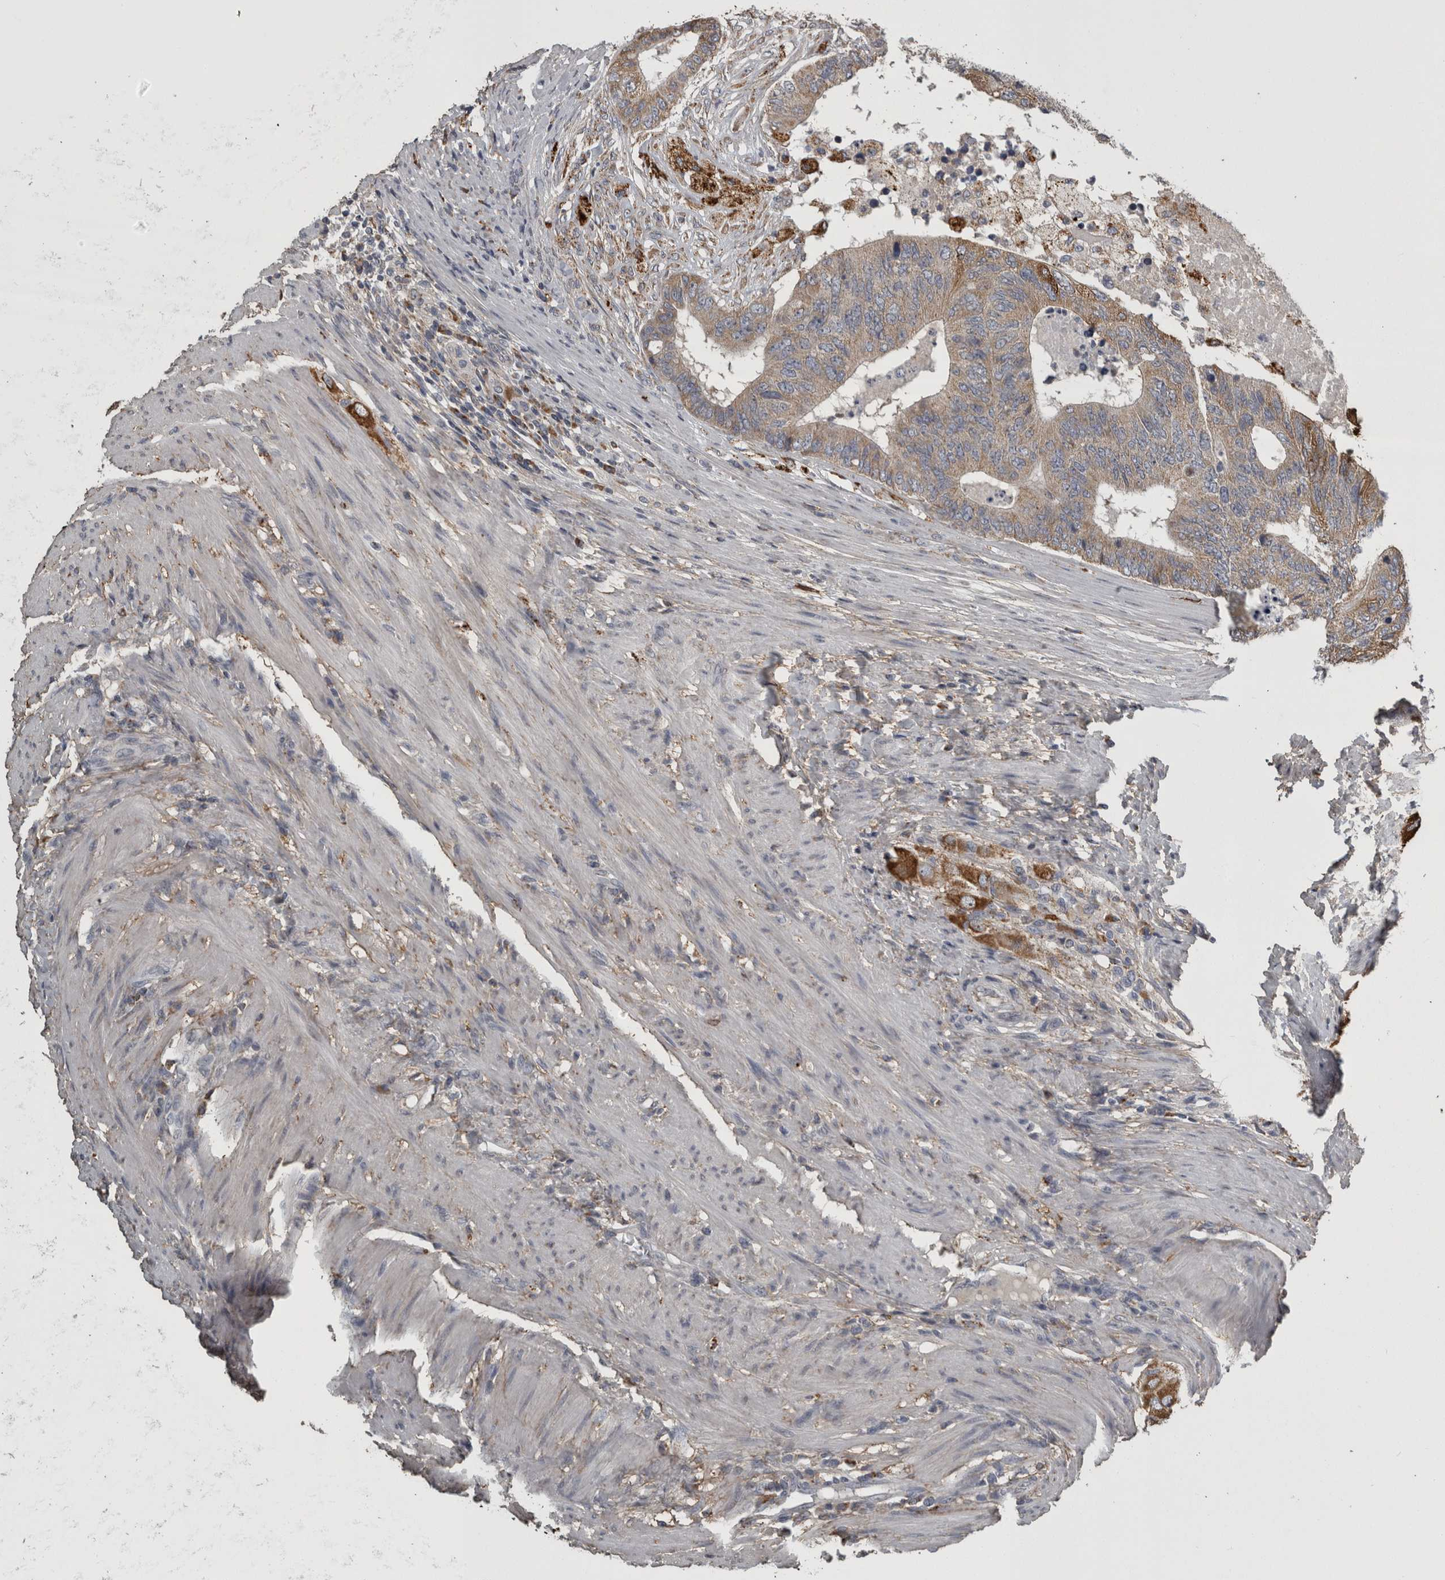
{"staining": {"intensity": "weak", "quantity": ">75%", "location": "cytoplasmic/membranous"}, "tissue": "colorectal cancer", "cell_type": "Tumor cells", "image_type": "cancer", "snomed": [{"axis": "morphology", "description": "Adenocarcinoma, NOS"}, {"axis": "topography", "description": "Colon"}], "caption": "DAB immunohistochemical staining of human colorectal adenocarcinoma displays weak cytoplasmic/membranous protein staining in approximately >75% of tumor cells.", "gene": "FRK", "patient": {"sex": "female", "age": 67}}